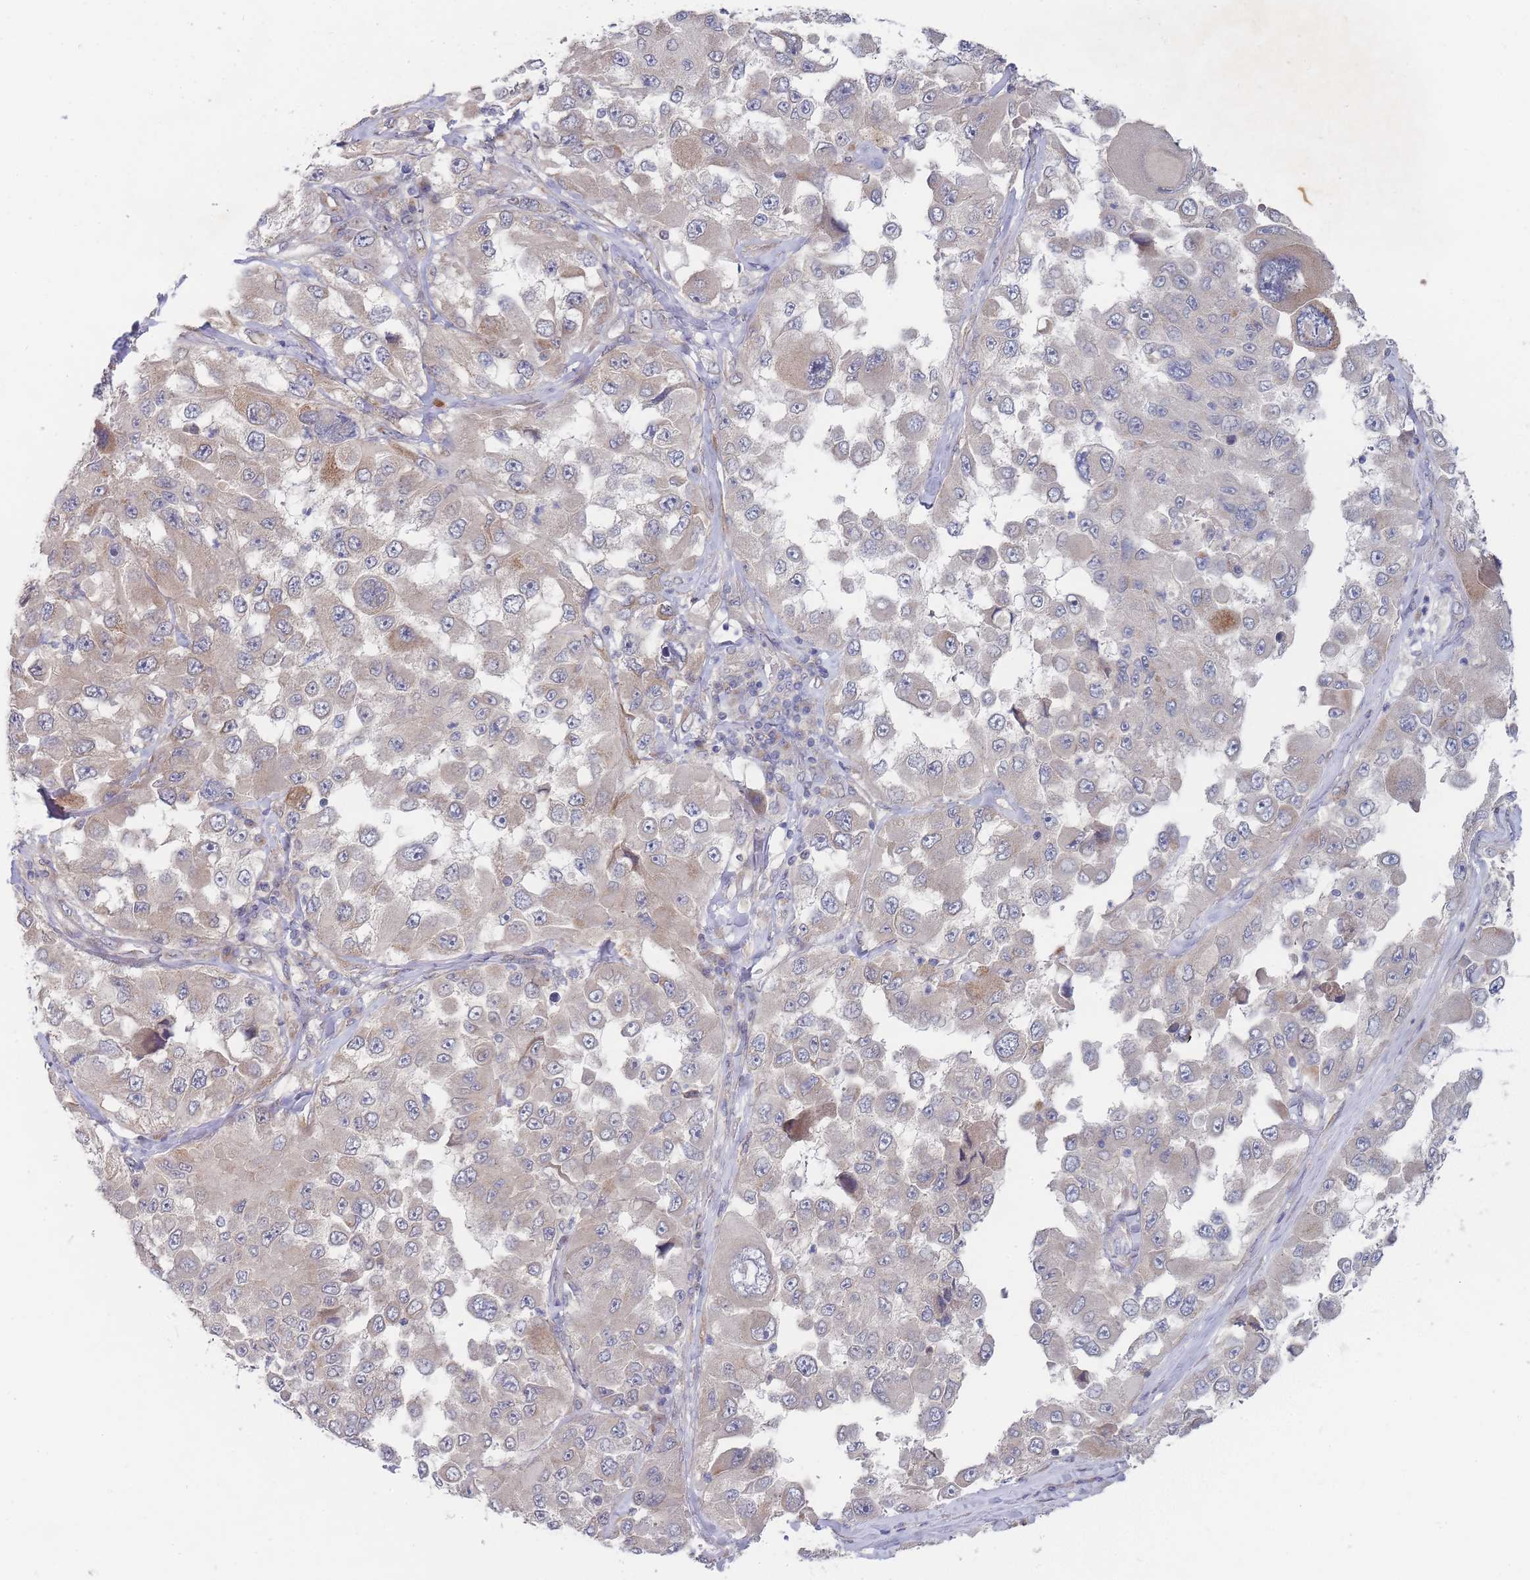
{"staining": {"intensity": "negative", "quantity": "none", "location": "none"}, "tissue": "melanoma", "cell_type": "Tumor cells", "image_type": "cancer", "snomed": [{"axis": "morphology", "description": "Malignant melanoma, Metastatic site"}, {"axis": "topography", "description": "Lymph node"}], "caption": "A histopathology image of human malignant melanoma (metastatic site) is negative for staining in tumor cells.", "gene": "SLC35F5", "patient": {"sex": "male", "age": 62}}